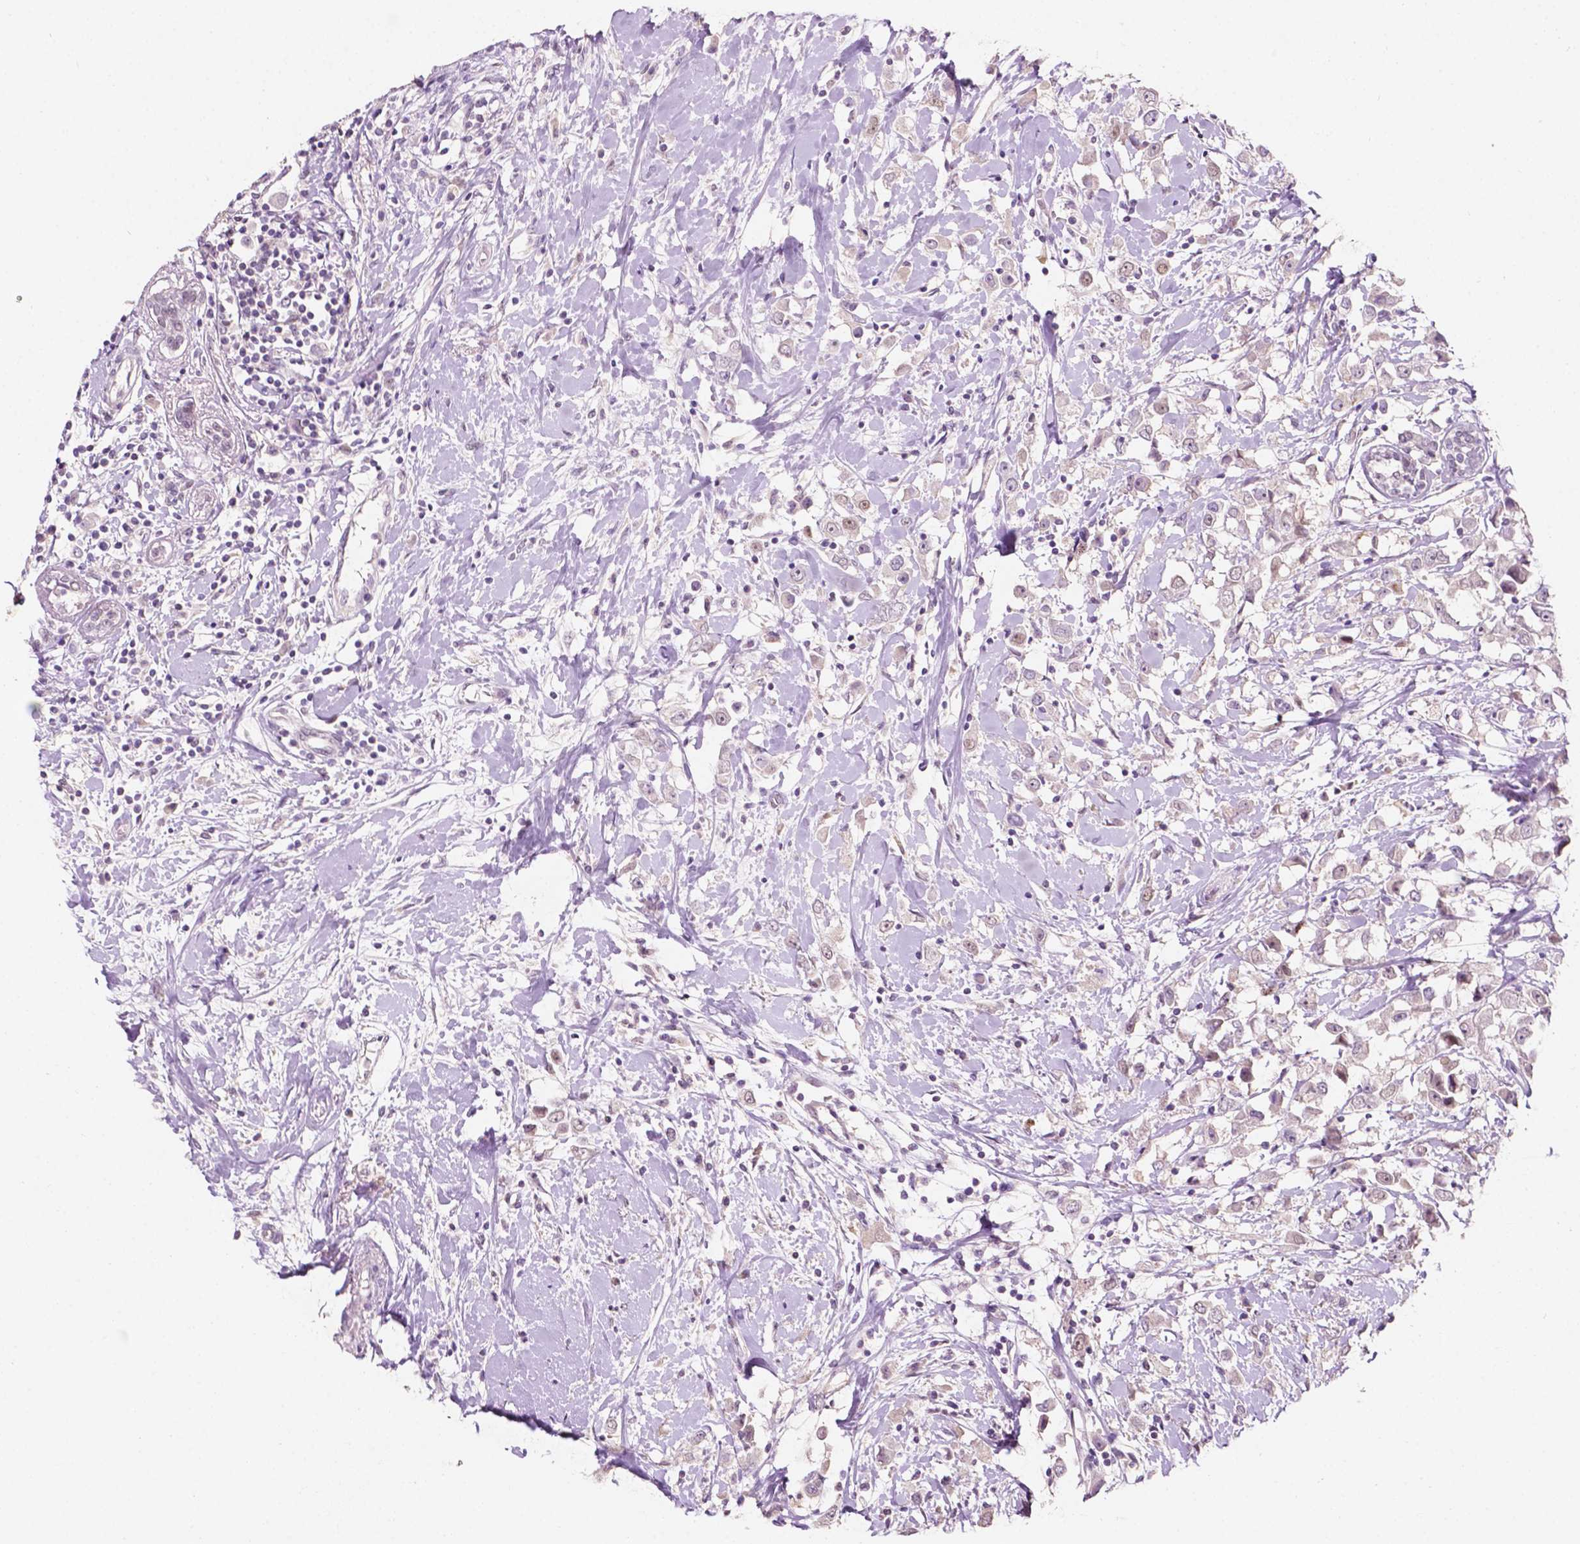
{"staining": {"intensity": "negative", "quantity": "none", "location": "none"}, "tissue": "breast cancer", "cell_type": "Tumor cells", "image_type": "cancer", "snomed": [{"axis": "morphology", "description": "Duct carcinoma"}, {"axis": "topography", "description": "Breast"}], "caption": "An immunohistochemistry (IHC) micrograph of breast cancer is shown. There is no staining in tumor cells of breast cancer.", "gene": "TM6SF2", "patient": {"sex": "female", "age": 61}}